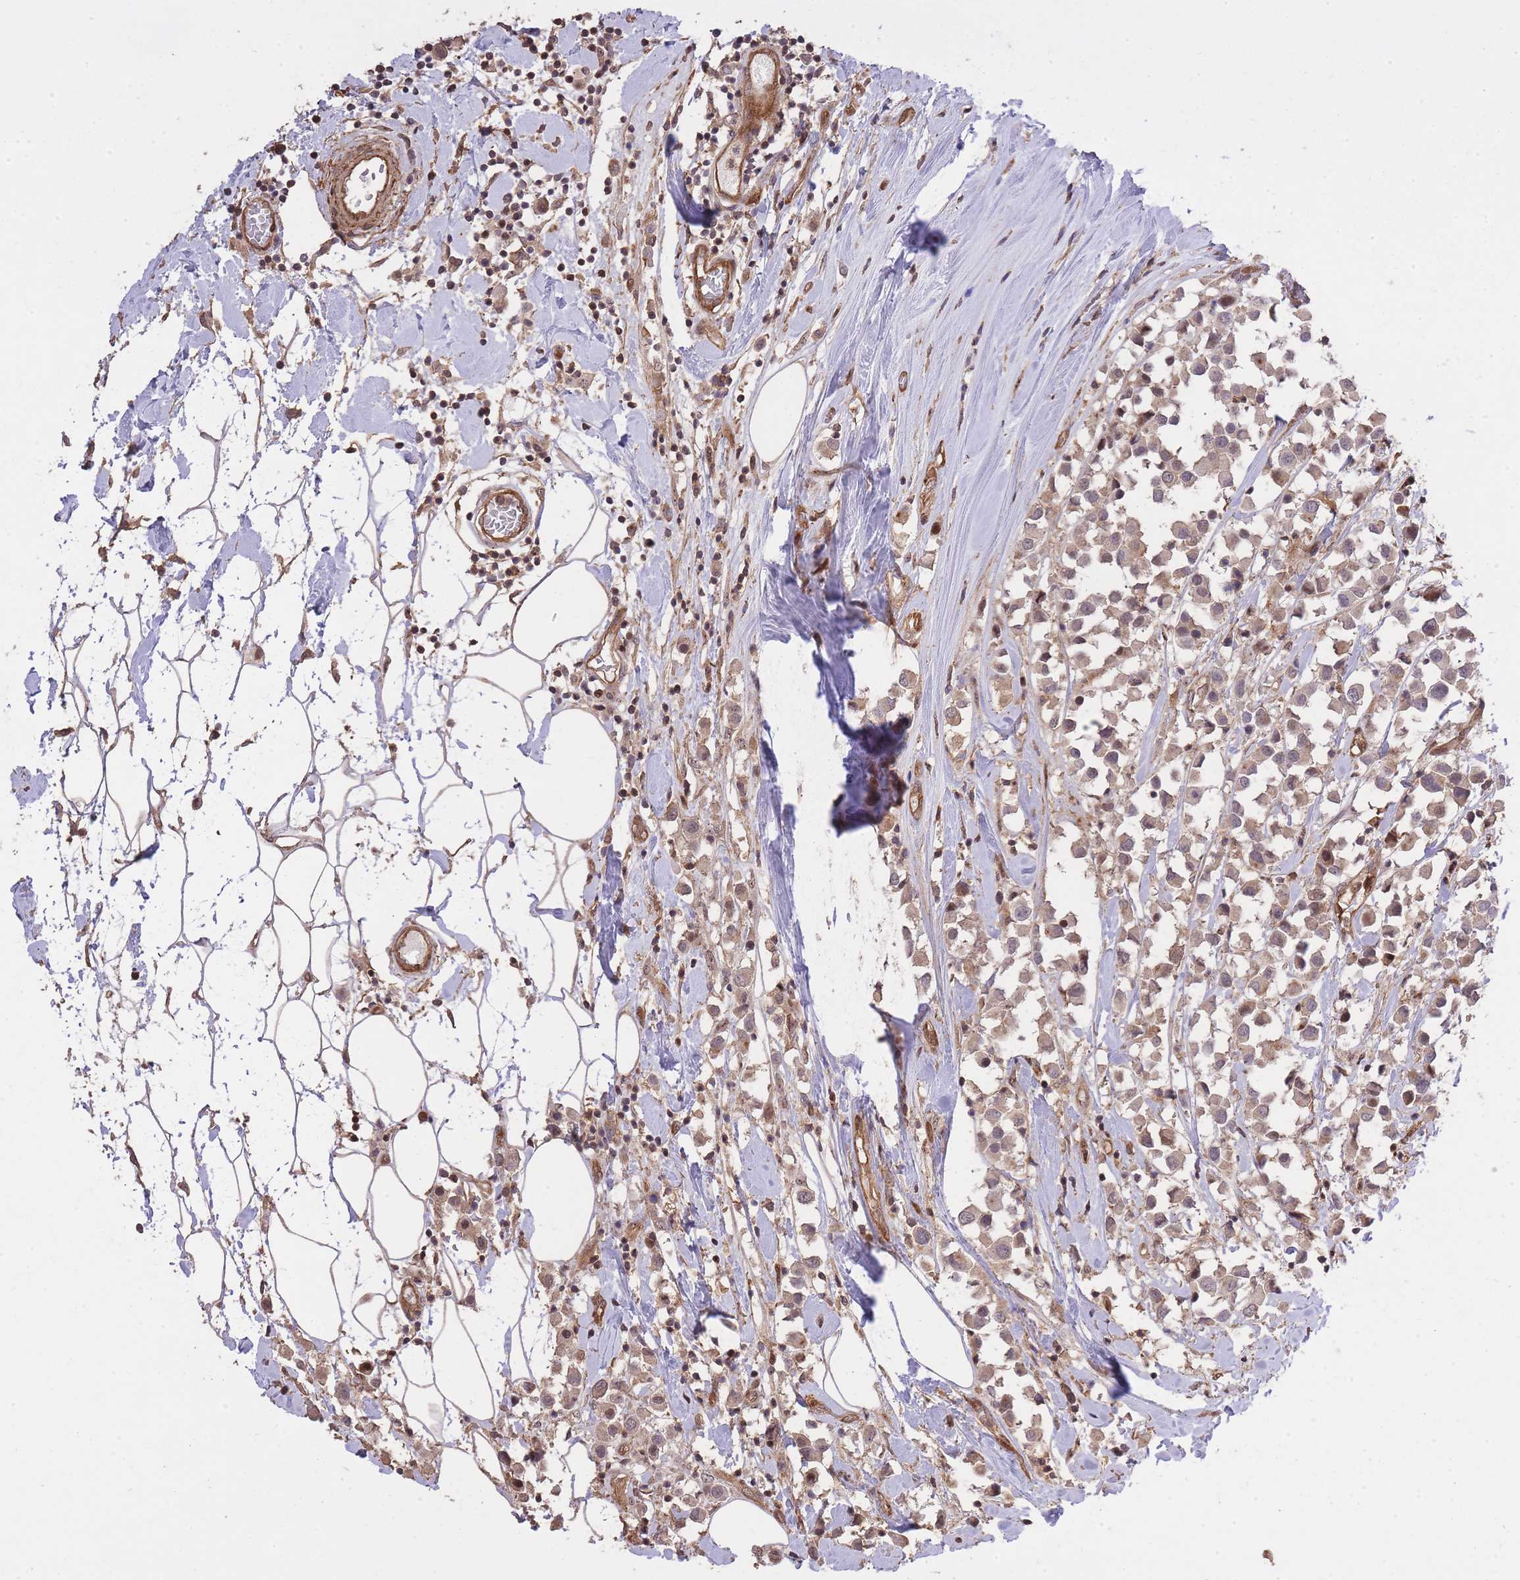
{"staining": {"intensity": "weak", "quantity": ">75%", "location": "cytoplasmic/membranous"}, "tissue": "breast cancer", "cell_type": "Tumor cells", "image_type": "cancer", "snomed": [{"axis": "morphology", "description": "Duct carcinoma"}, {"axis": "topography", "description": "Breast"}], "caption": "An IHC photomicrograph of neoplastic tissue is shown. Protein staining in brown shows weak cytoplasmic/membranous positivity in breast cancer within tumor cells.", "gene": "PLD1", "patient": {"sex": "female", "age": 61}}